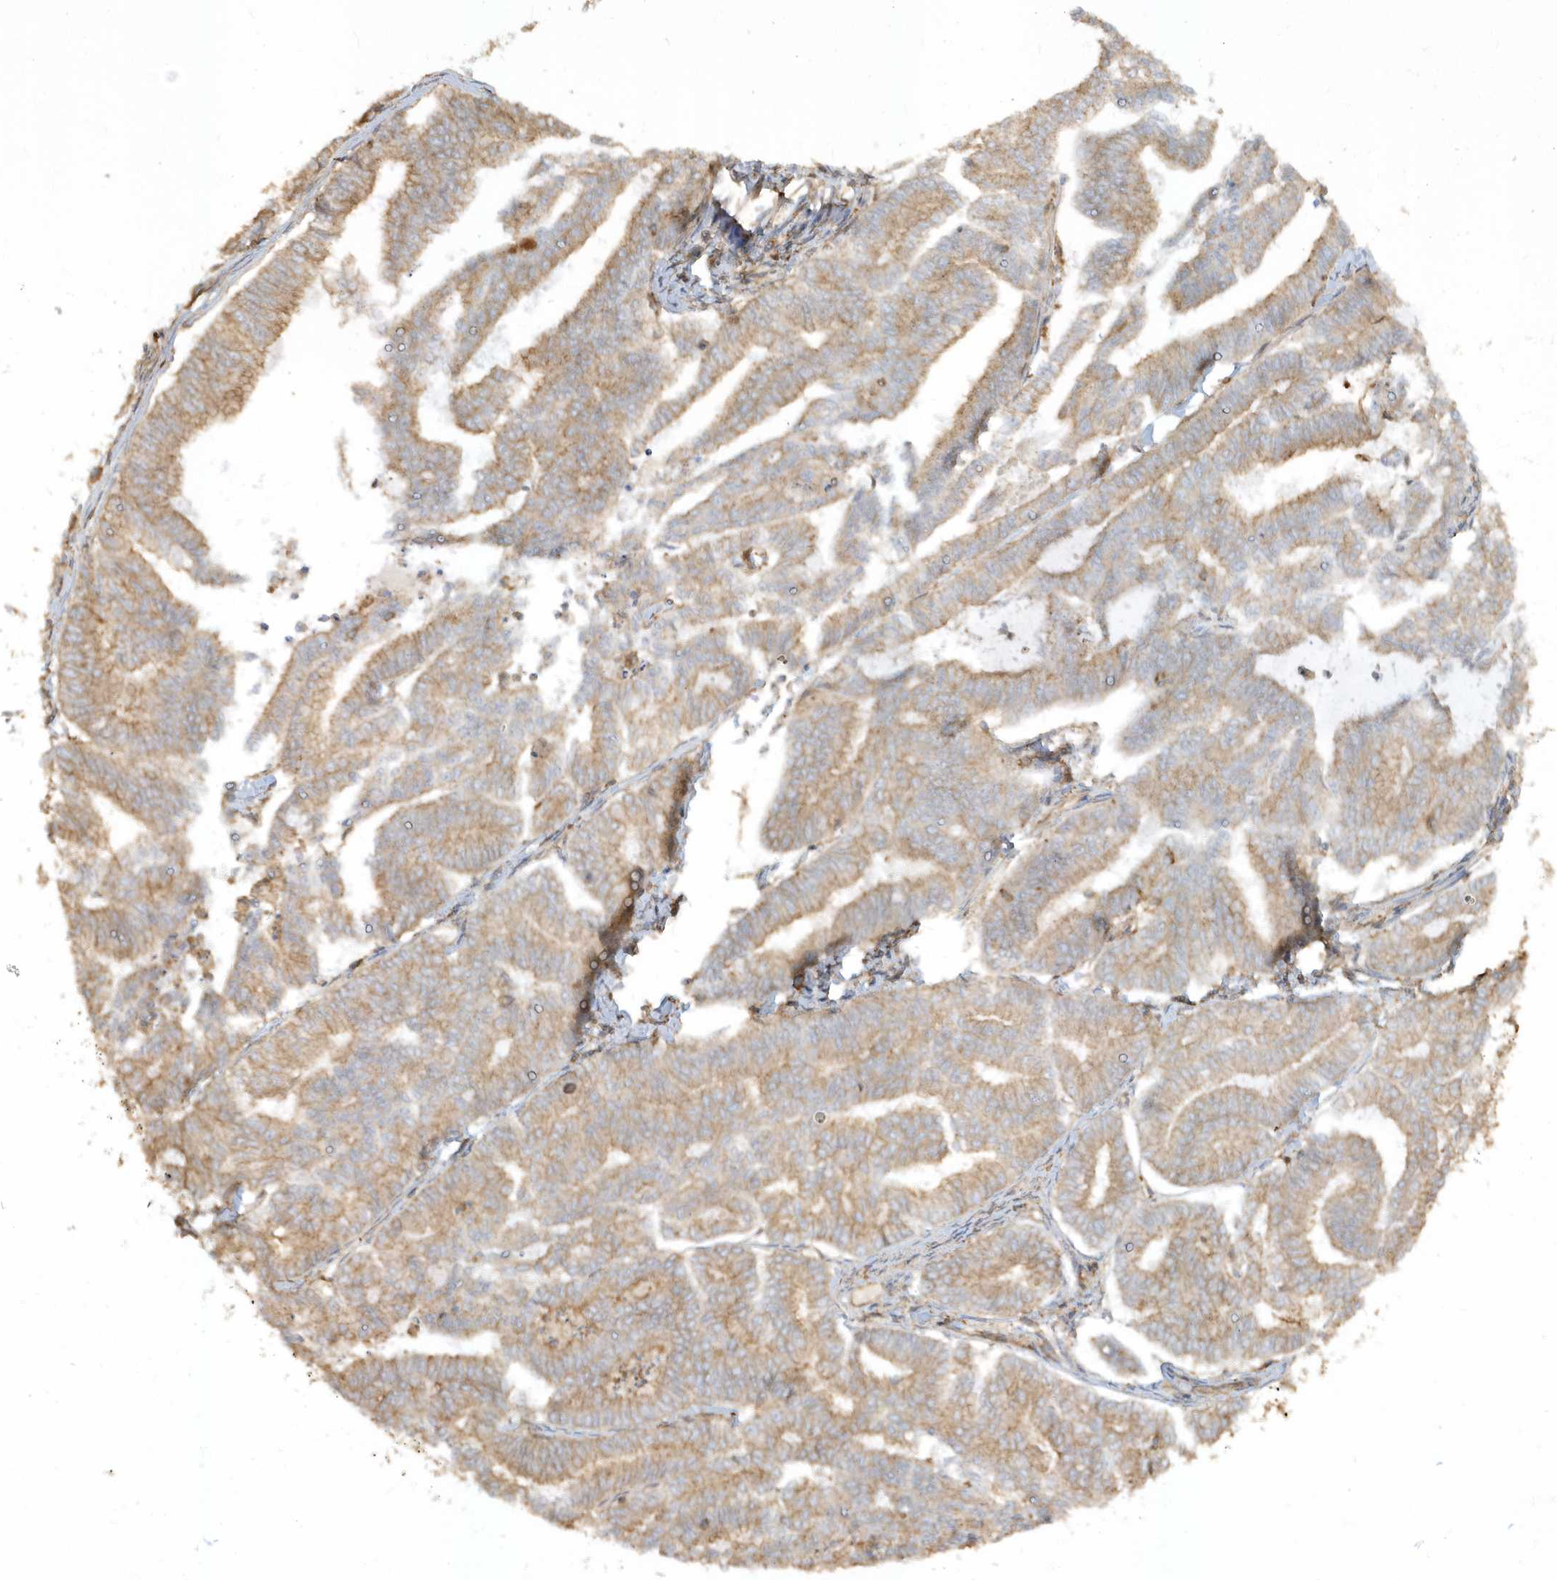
{"staining": {"intensity": "moderate", "quantity": ">75%", "location": "cytoplasmic/membranous"}, "tissue": "endometrial cancer", "cell_type": "Tumor cells", "image_type": "cancer", "snomed": [{"axis": "morphology", "description": "Adenocarcinoma, NOS"}, {"axis": "topography", "description": "Endometrium"}], "caption": "Protein staining of adenocarcinoma (endometrial) tissue reveals moderate cytoplasmic/membranous expression in about >75% of tumor cells.", "gene": "ZBTB8A", "patient": {"sex": "female", "age": 79}}